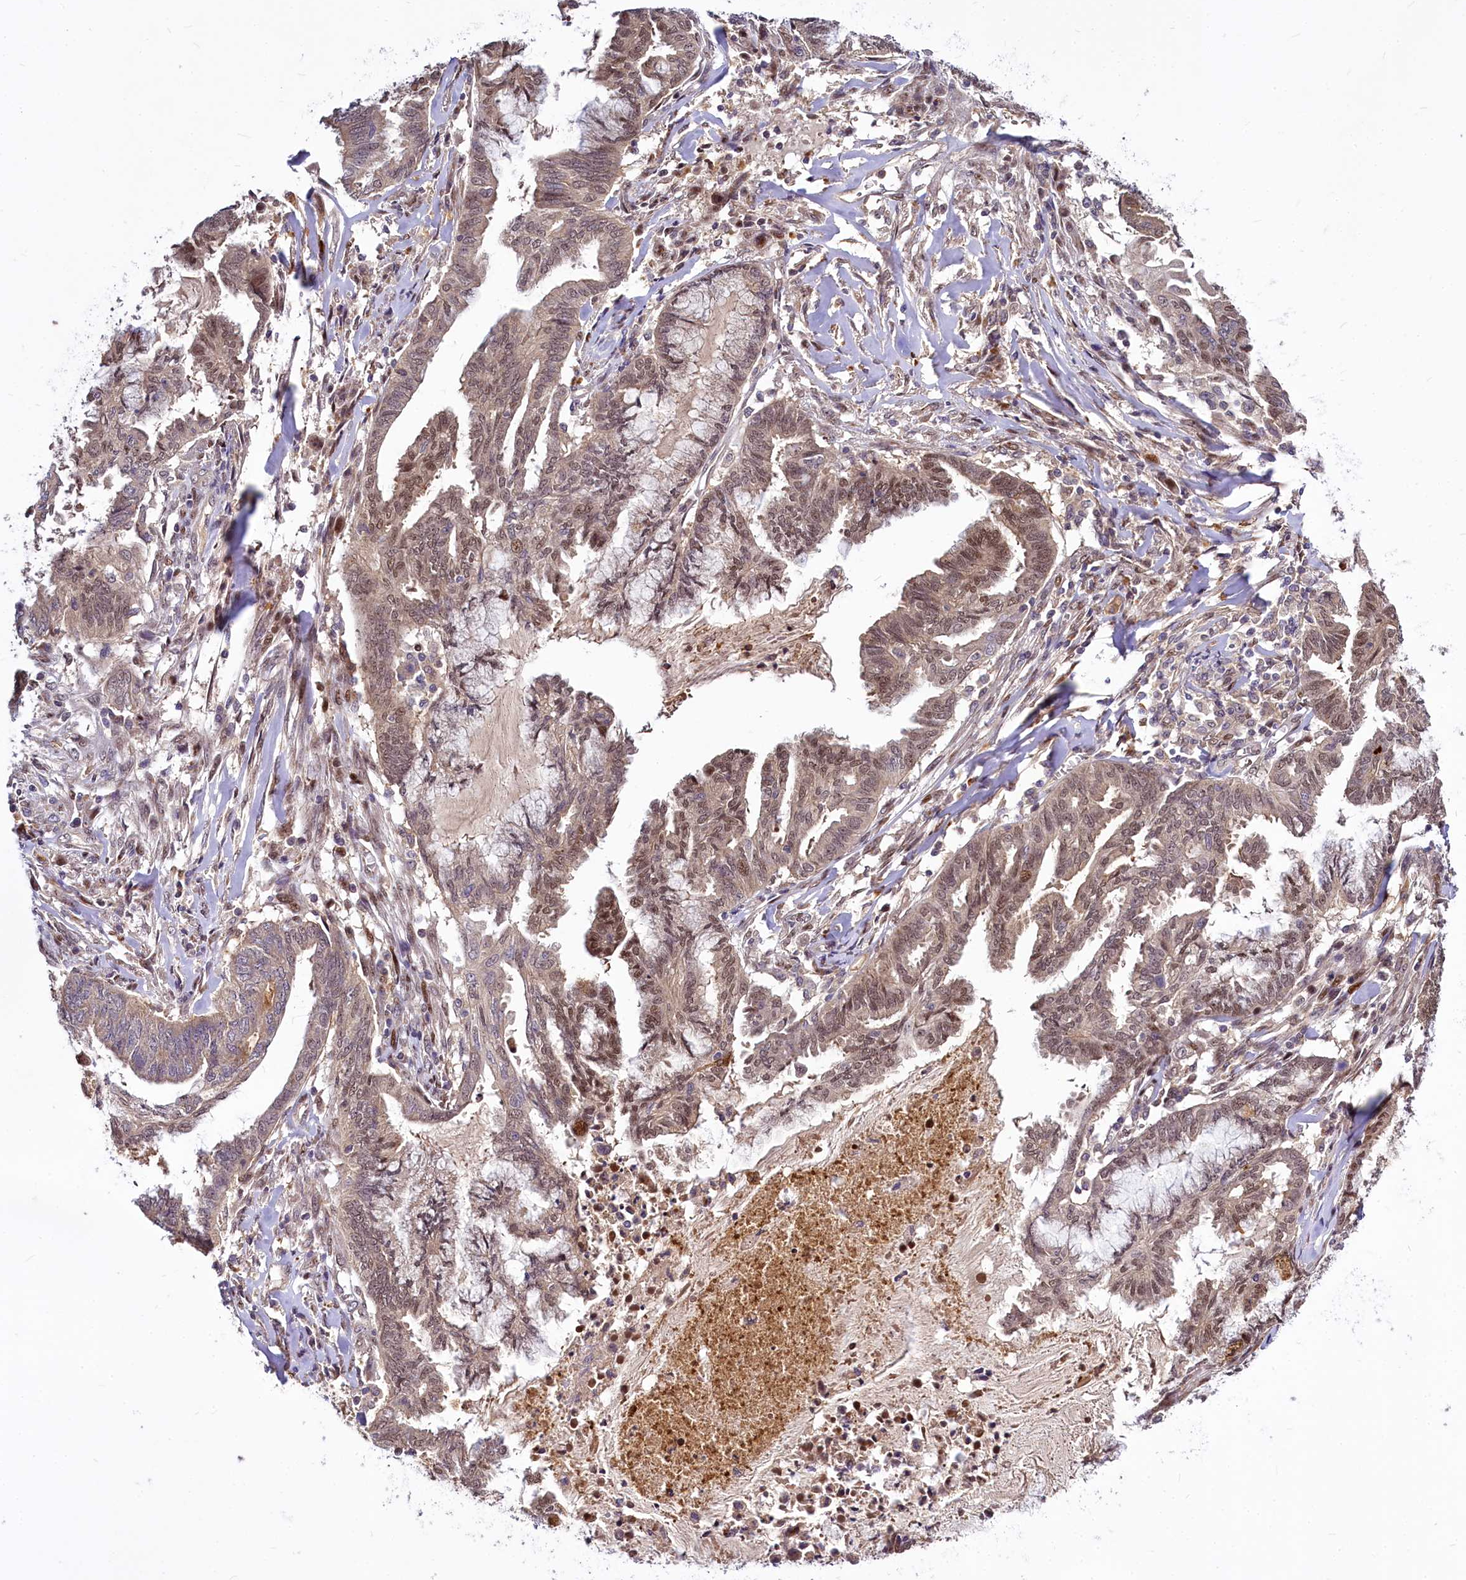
{"staining": {"intensity": "moderate", "quantity": ">75%", "location": "nuclear"}, "tissue": "endometrial cancer", "cell_type": "Tumor cells", "image_type": "cancer", "snomed": [{"axis": "morphology", "description": "Adenocarcinoma, NOS"}, {"axis": "topography", "description": "Endometrium"}], "caption": "Moderate nuclear staining for a protein is identified in approximately >75% of tumor cells of endometrial cancer using IHC.", "gene": "MAML2", "patient": {"sex": "female", "age": 86}}